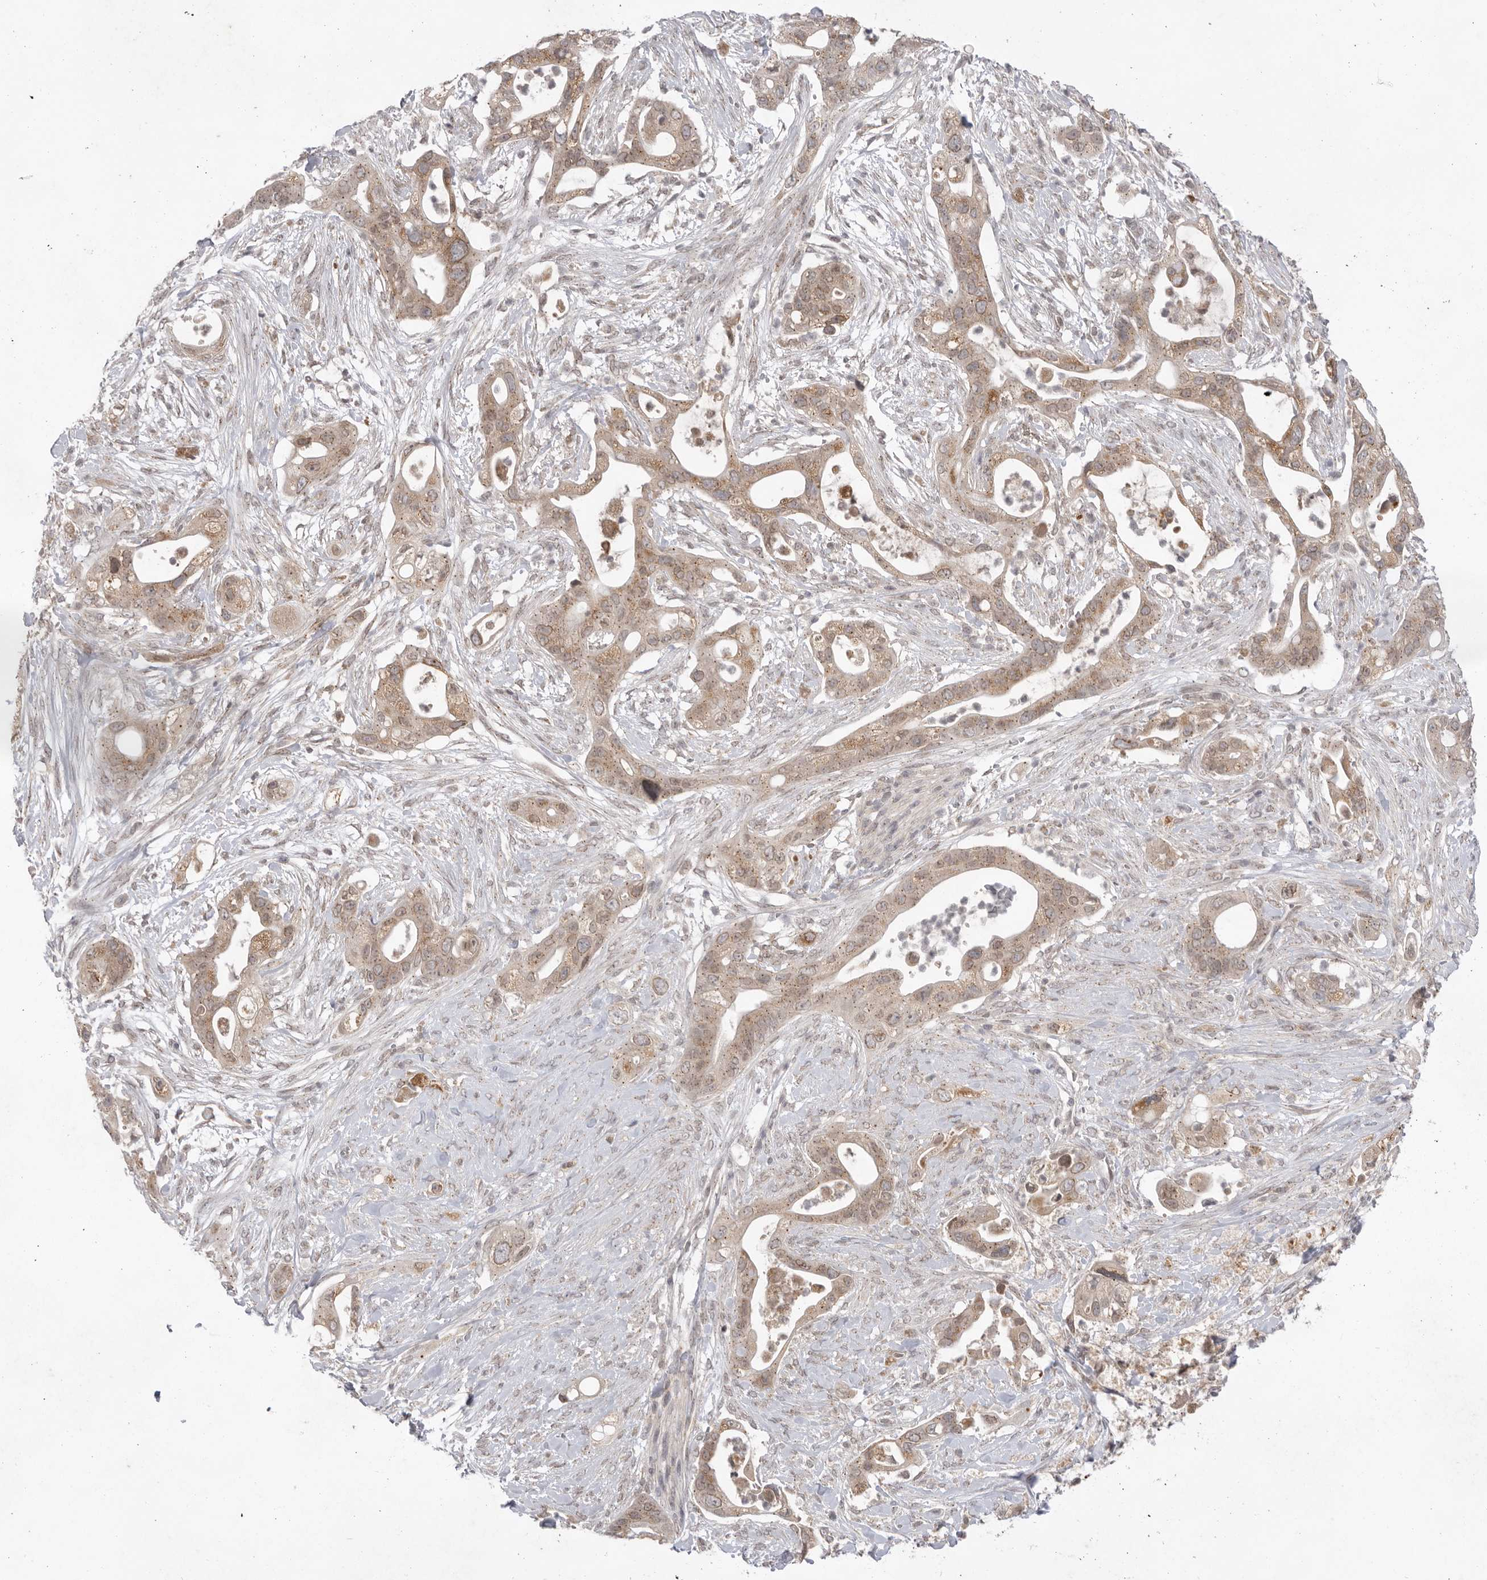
{"staining": {"intensity": "moderate", "quantity": ">75%", "location": "cytoplasmic/membranous"}, "tissue": "pancreatic cancer", "cell_type": "Tumor cells", "image_type": "cancer", "snomed": [{"axis": "morphology", "description": "Adenocarcinoma, NOS"}, {"axis": "topography", "description": "Pancreas"}], "caption": "This is an image of IHC staining of pancreatic cancer, which shows moderate staining in the cytoplasmic/membranous of tumor cells.", "gene": "TLR3", "patient": {"sex": "male", "age": 53}}